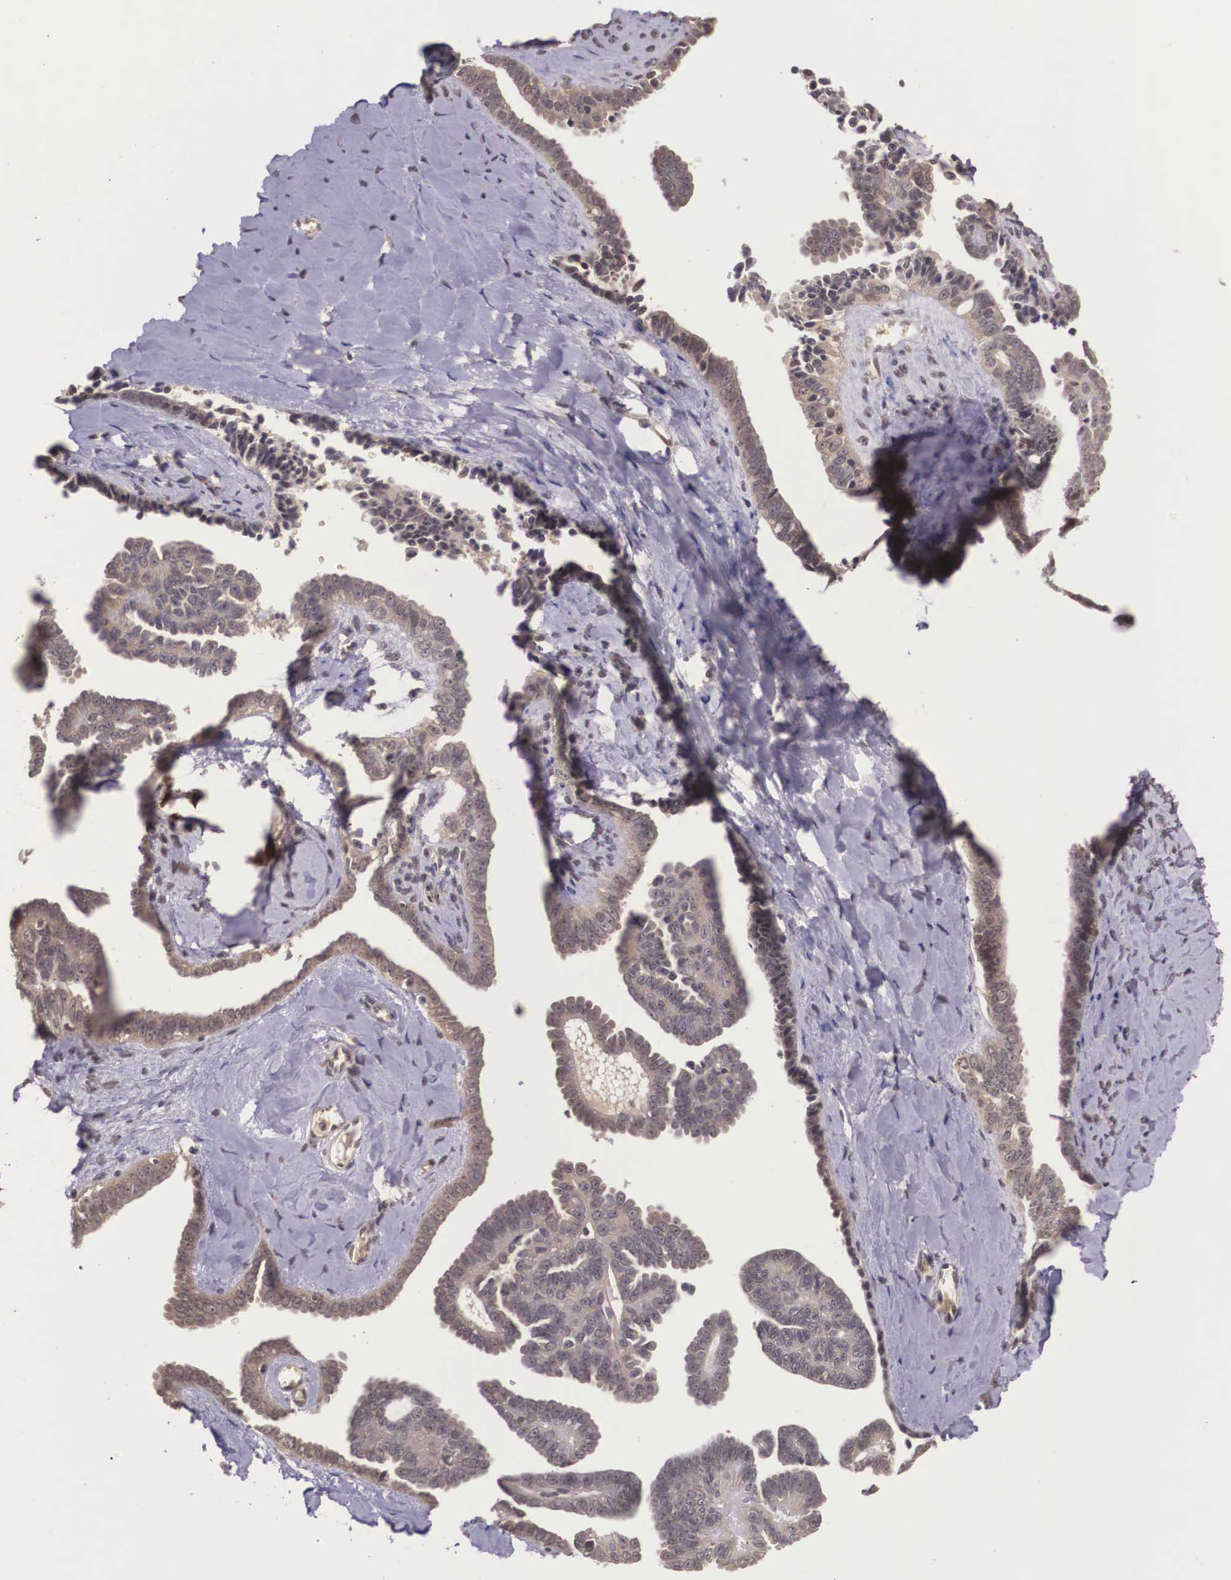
{"staining": {"intensity": "weak", "quantity": ">75%", "location": "cytoplasmic/membranous"}, "tissue": "ovarian cancer", "cell_type": "Tumor cells", "image_type": "cancer", "snomed": [{"axis": "morphology", "description": "Cystadenocarcinoma, serous, NOS"}, {"axis": "topography", "description": "Ovary"}], "caption": "Human ovarian cancer (serous cystadenocarcinoma) stained for a protein (brown) demonstrates weak cytoplasmic/membranous positive positivity in about >75% of tumor cells.", "gene": "VASH1", "patient": {"sex": "female", "age": 71}}